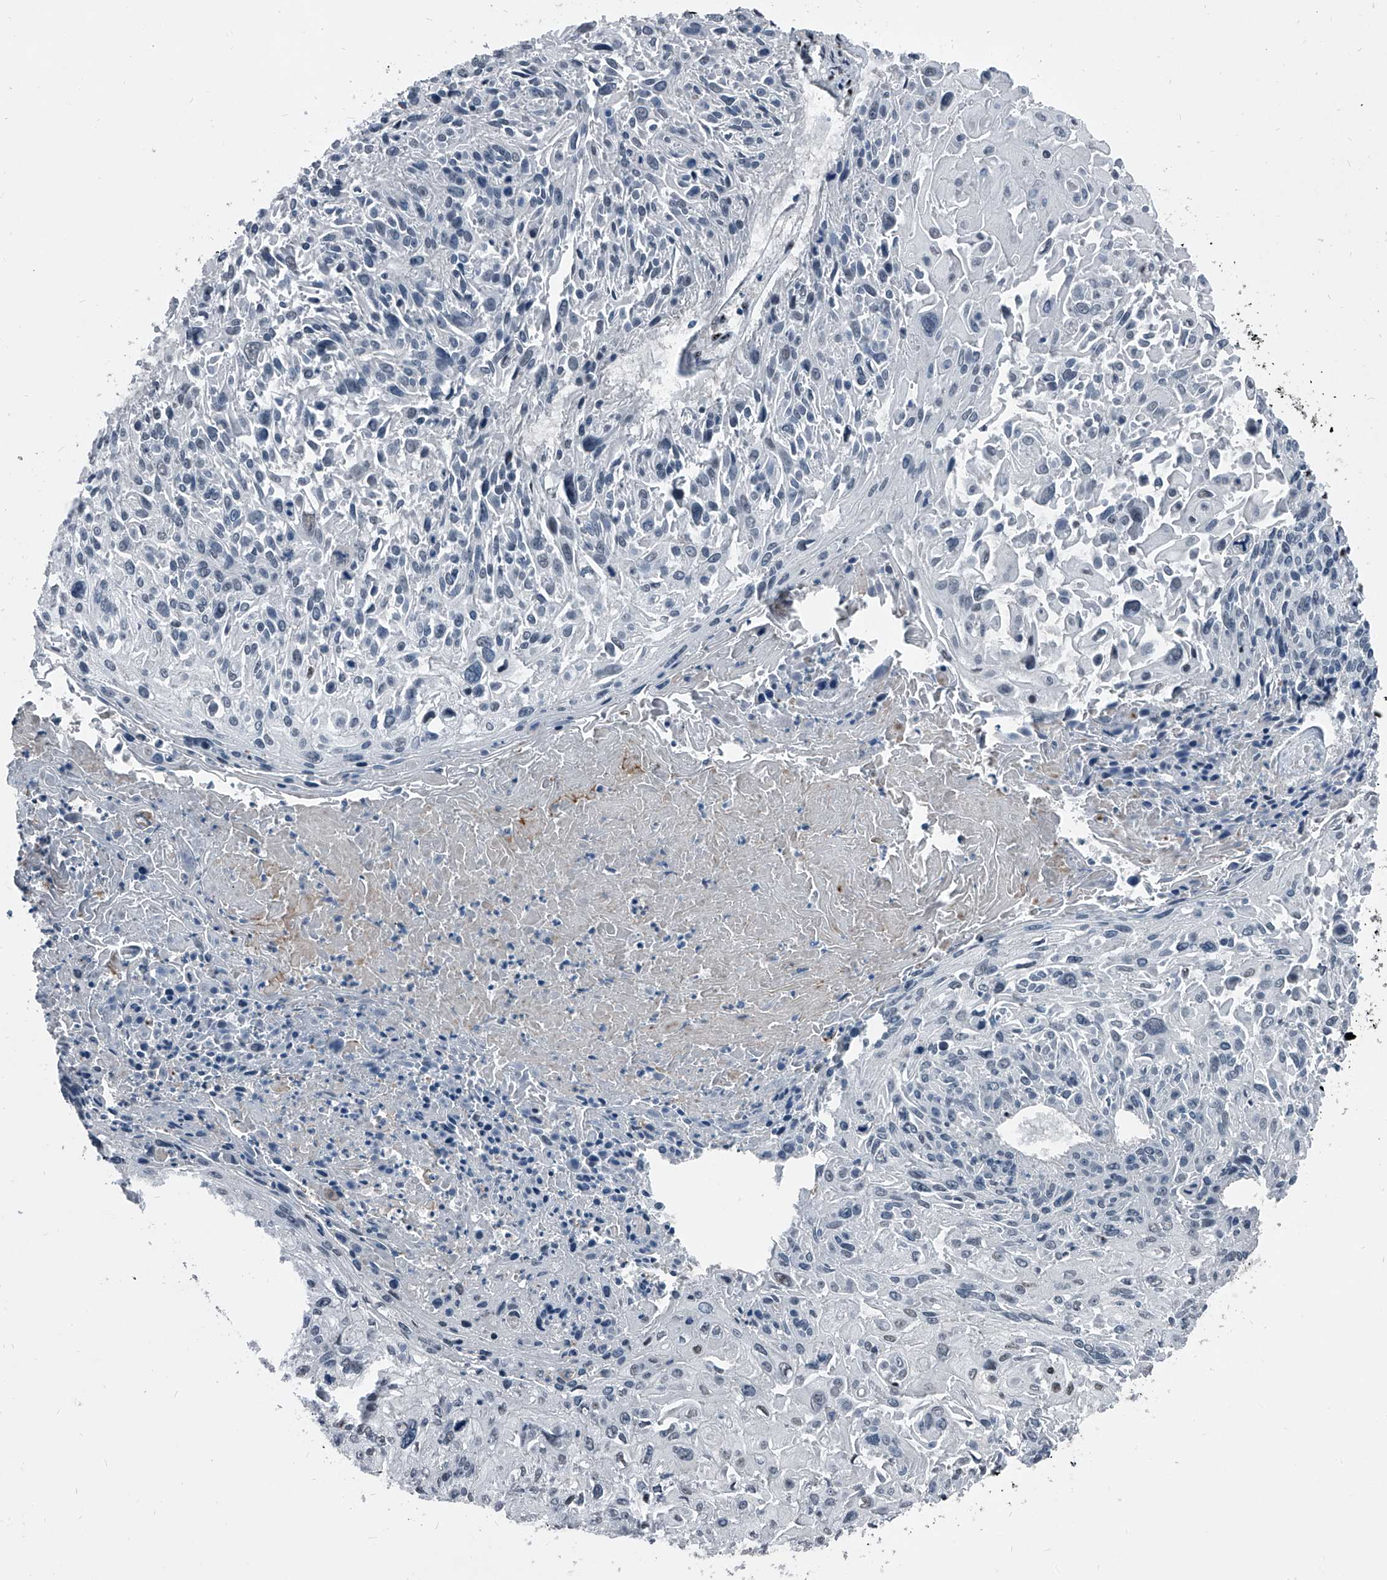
{"staining": {"intensity": "negative", "quantity": "none", "location": "none"}, "tissue": "cervical cancer", "cell_type": "Tumor cells", "image_type": "cancer", "snomed": [{"axis": "morphology", "description": "Squamous cell carcinoma, NOS"}, {"axis": "topography", "description": "Cervix"}], "caption": "Tumor cells show no significant protein staining in cervical cancer.", "gene": "MEN1", "patient": {"sex": "female", "age": 51}}